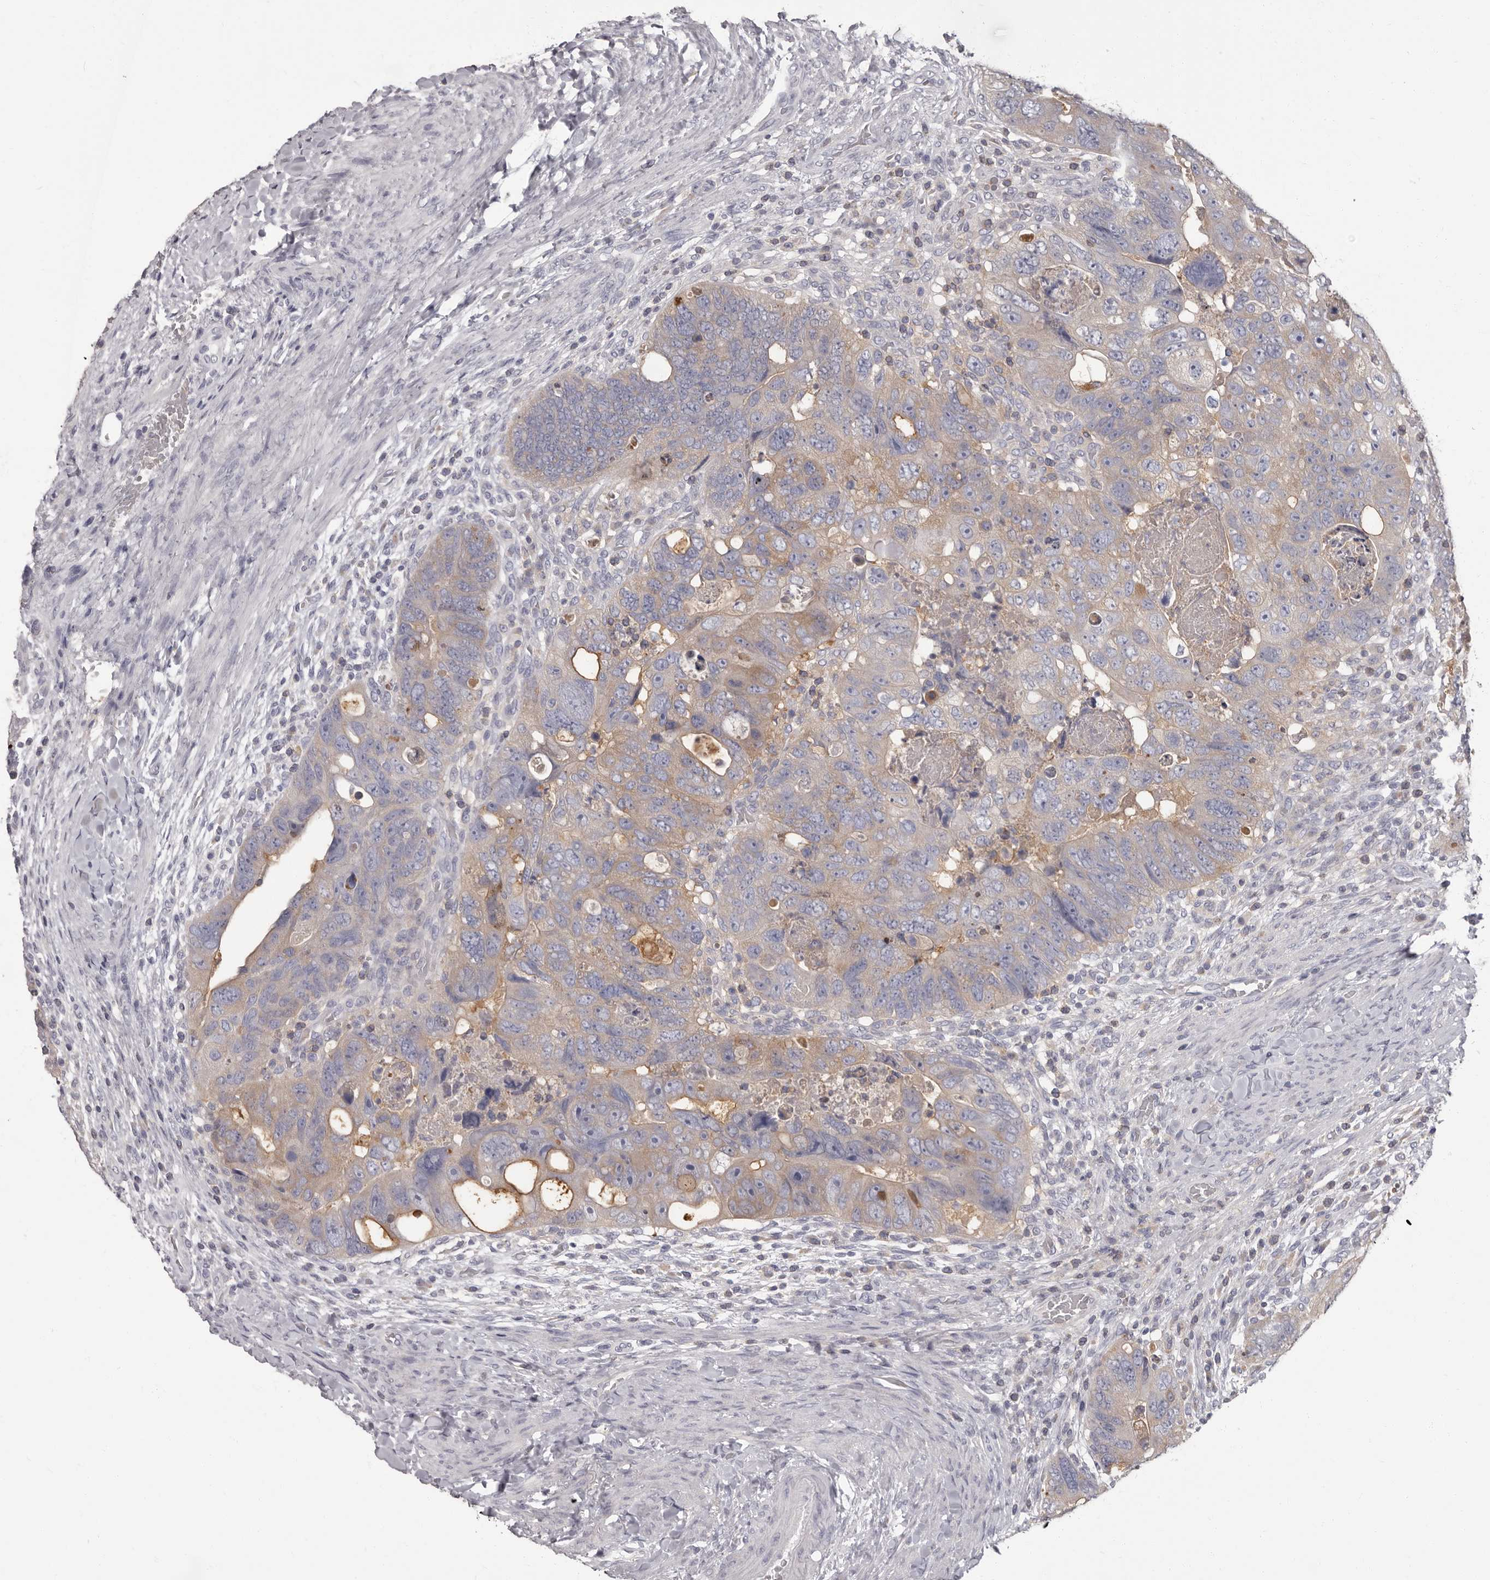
{"staining": {"intensity": "weak", "quantity": "25%-75%", "location": "cytoplasmic/membranous"}, "tissue": "colorectal cancer", "cell_type": "Tumor cells", "image_type": "cancer", "snomed": [{"axis": "morphology", "description": "Adenocarcinoma, NOS"}, {"axis": "topography", "description": "Rectum"}], "caption": "Colorectal cancer (adenocarcinoma) stained with a protein marker demonstrates weak staining in tumor cells.", "gene": "APEH", "patient": {"sex": "male", "age": 59}}